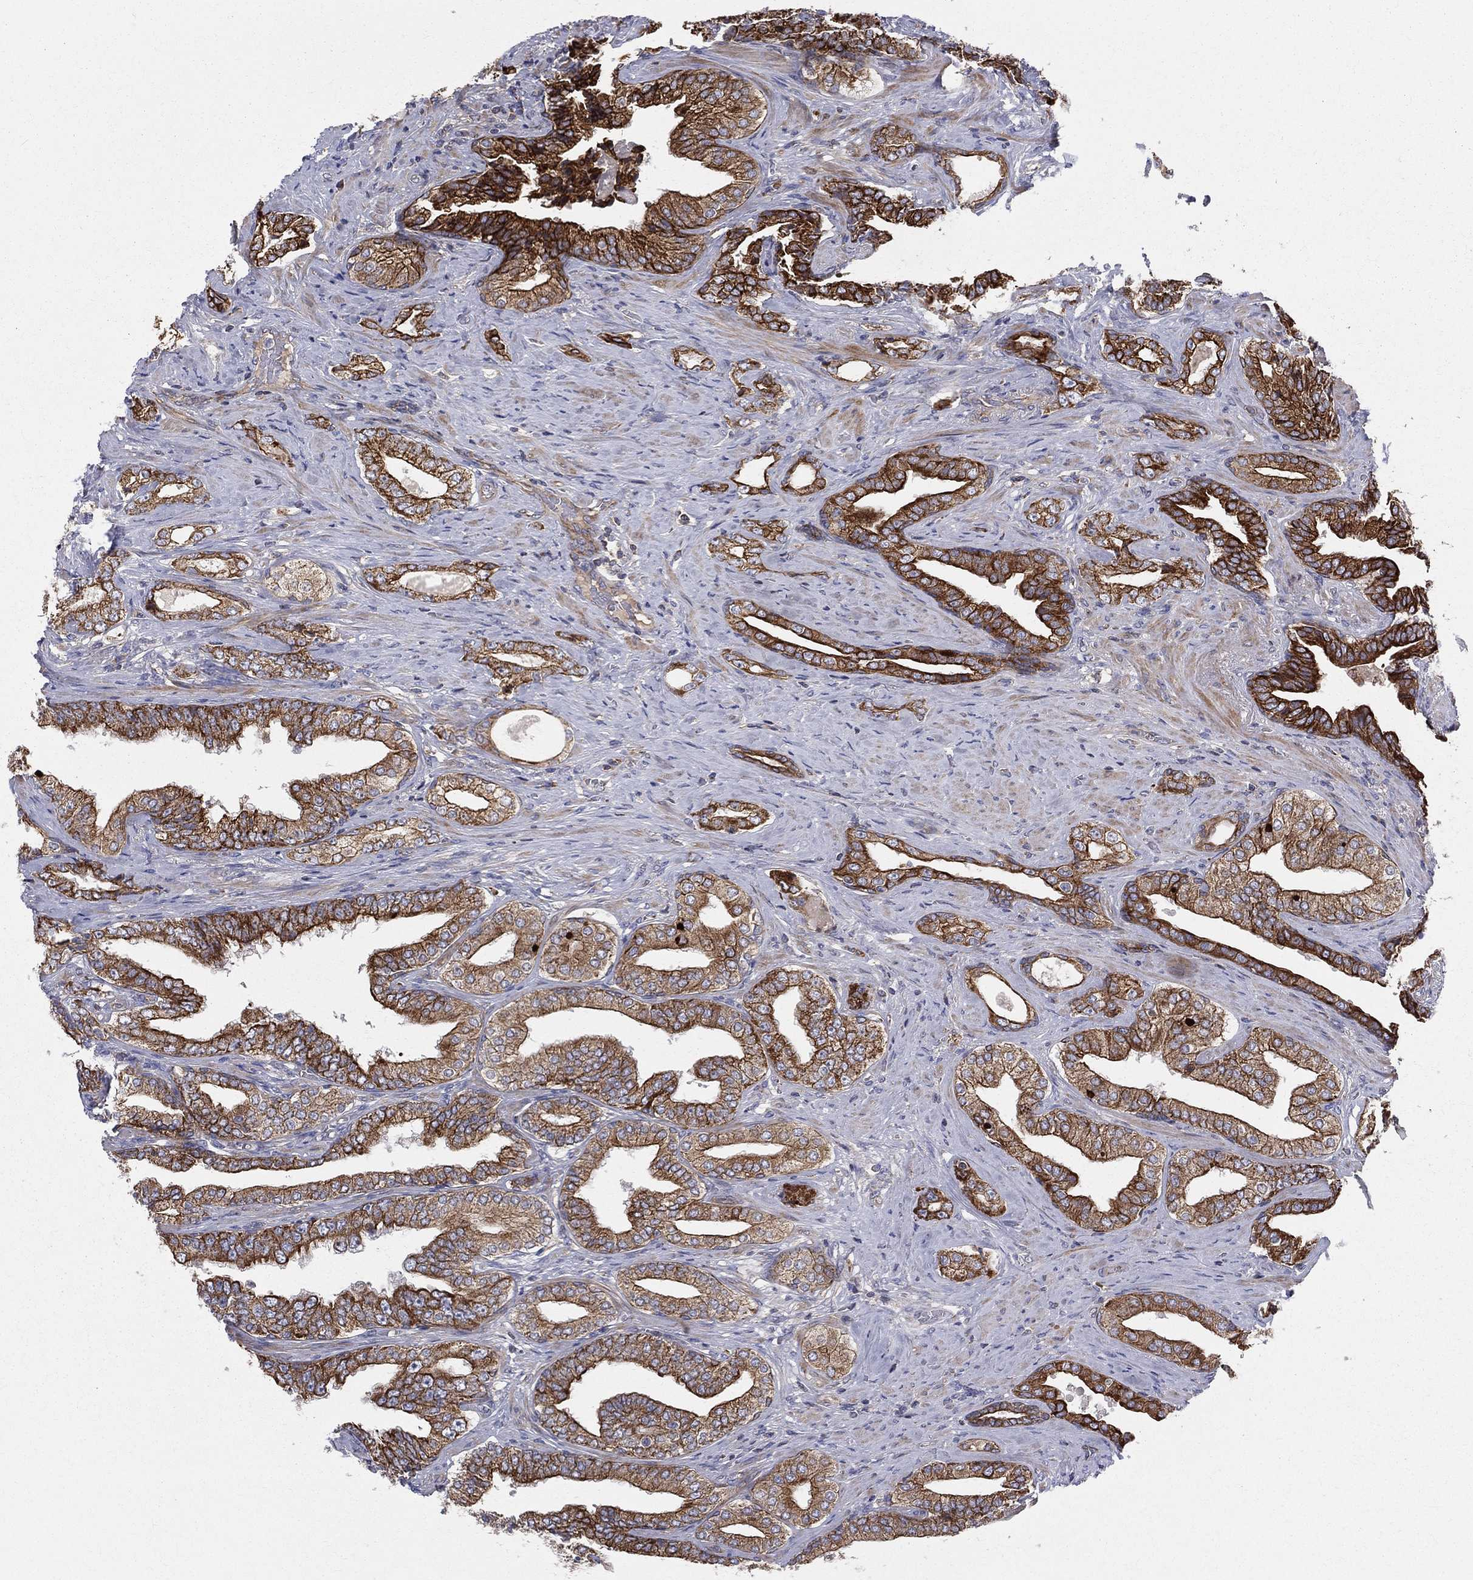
{"staining": {"intensity": "strong", "quantity": ">75%", "location": "cytoplasmic/membranous"}, "tissue": "prostate cancer", "cell_type": "Tumor cells", "image_type": "cancer", "snomed": [{"axis": "morphology", "description": "Adenocarcinoma, Low grade"}, {"axis": "topography", "description": "Prostate and seminal vesicle, NOS"}], "caption": "Prostate cancer stained for a protein (brown) displays strong cytoplasmic/membranous positive expression in approximately >75% of tumor cells.", "gene": "MIX23", "patient": {"sex": "male", "age": 61}}